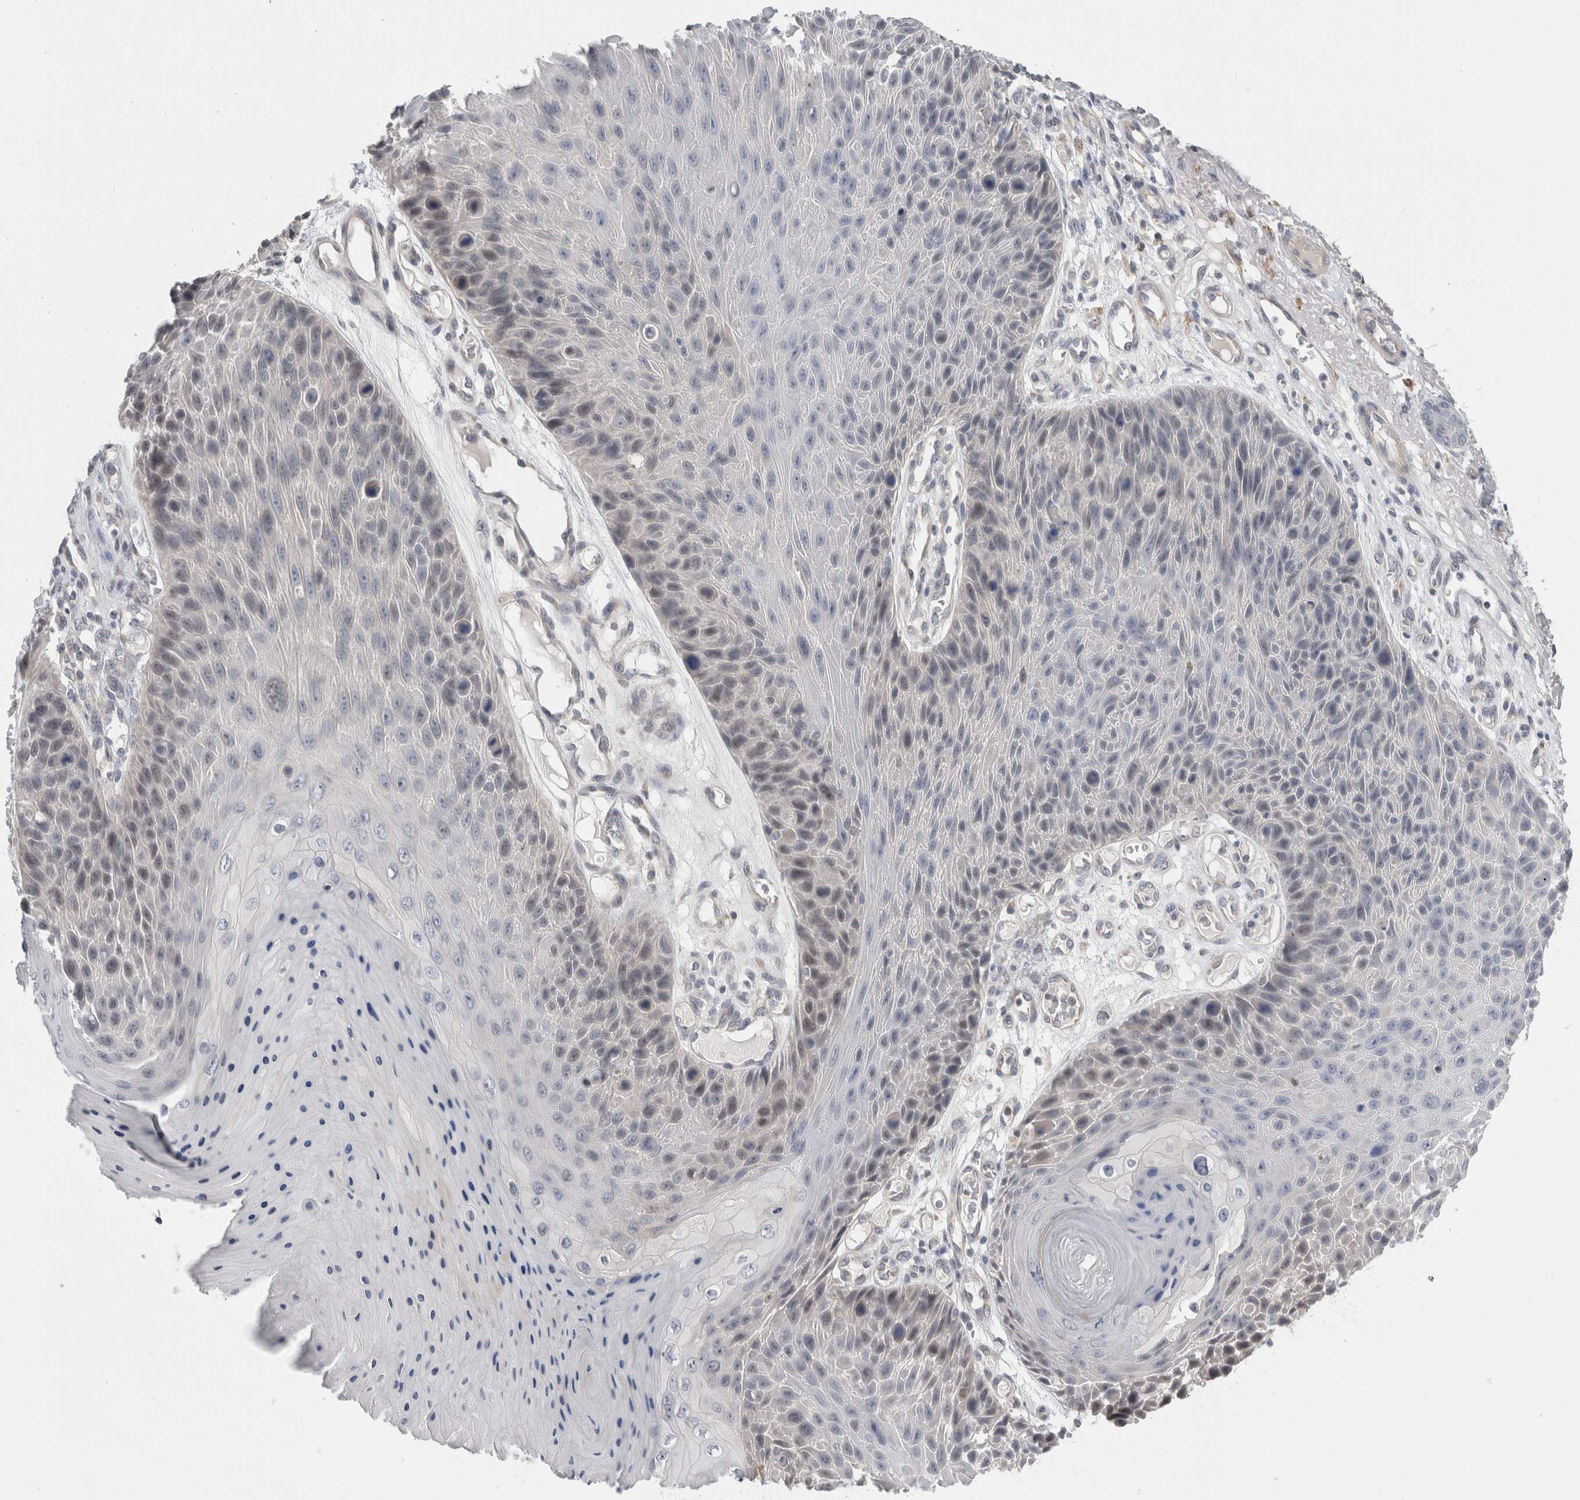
{"staining": {"intensity": "negative", "quantity": "none", "location": "none"}, "tissue": "skin cancer", "cell_type": "Tumor cells", "image_type": "cancer", "snomed": [{"axis": "morphology", "description": "Squamous cell carcinoma, NOS"}, {"axis": "topography", "description": "Skin"}], "caption": "There is no significant staining in tumor cells of squamous cell carcinoma (skin).", "gene": "SYTL5", "patient": {"sex": "female", "age": 88}}